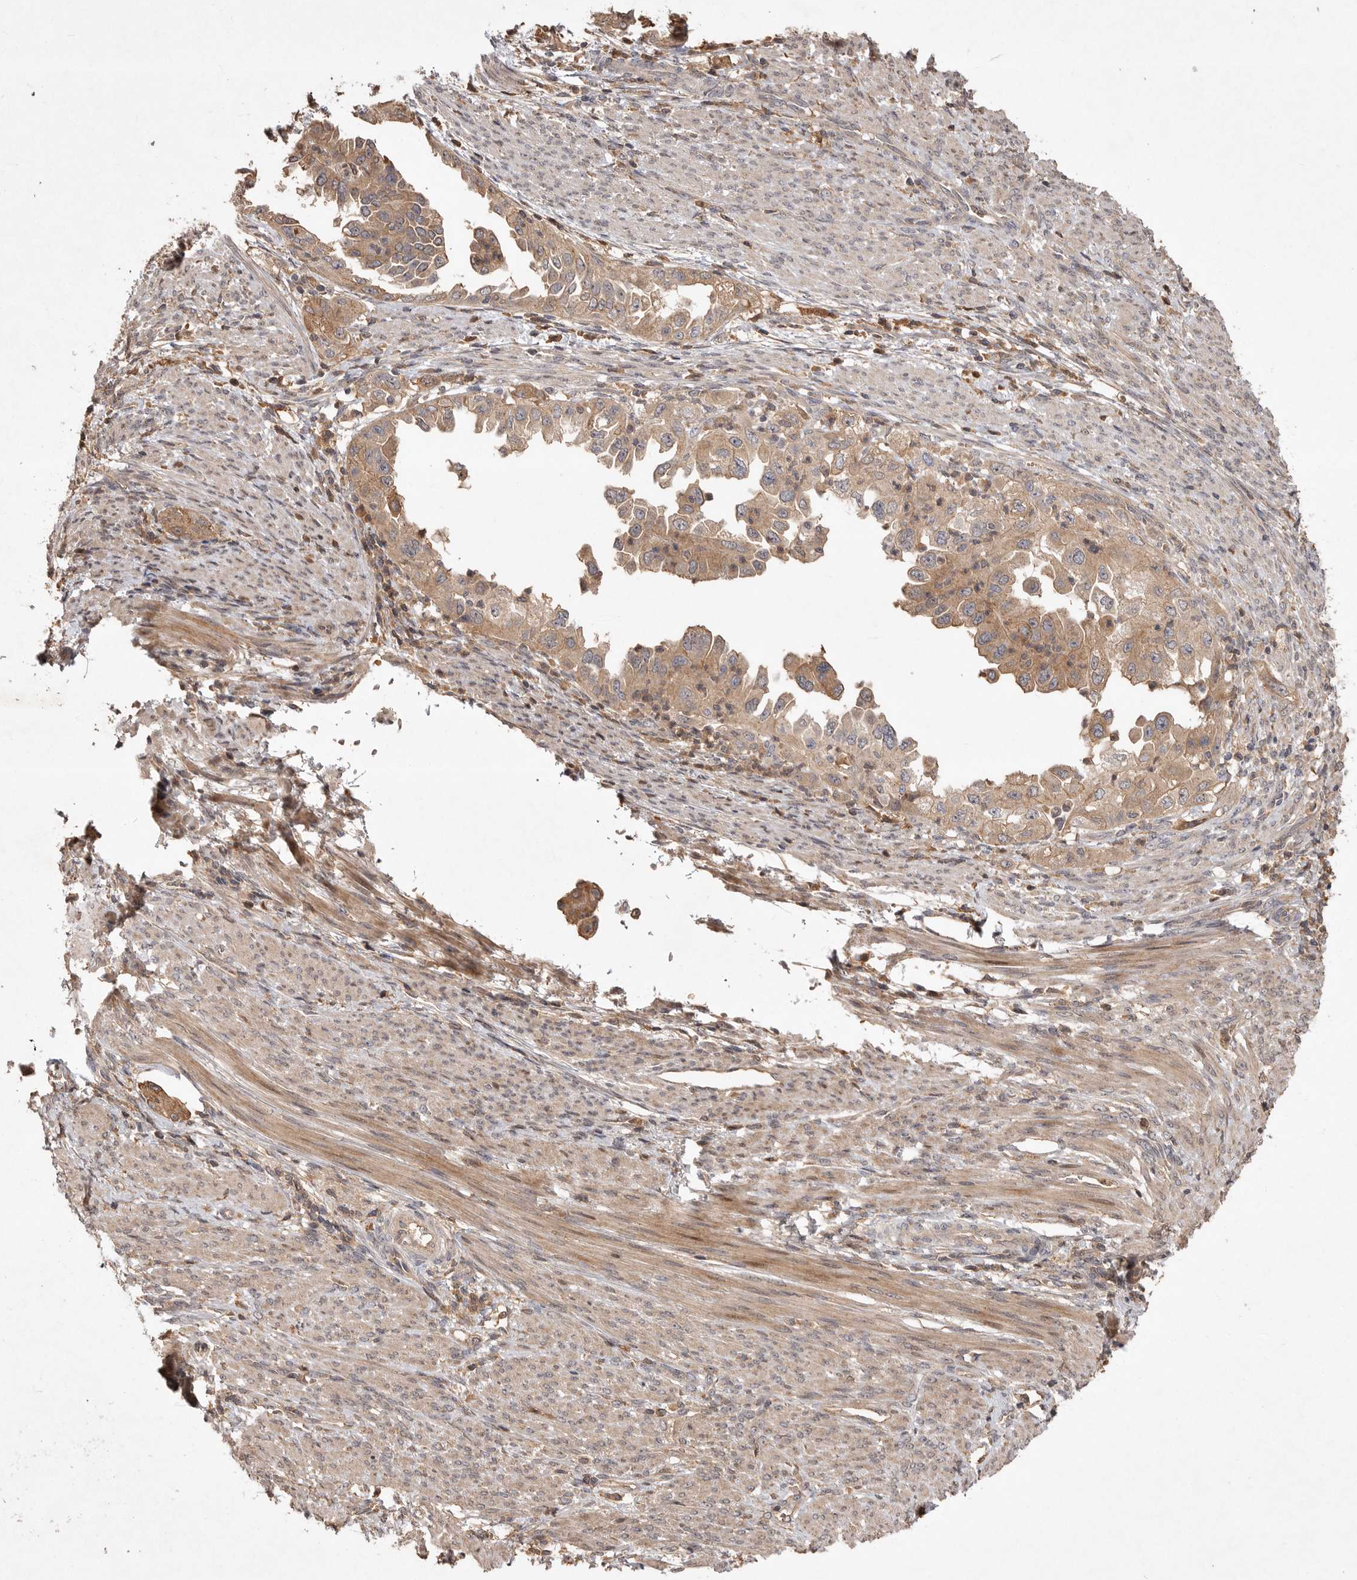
{"staining": {"intensity": "moderate", "quantity": ">75%", "location": "cytoplasmic/membranous"}, "tissue": "endometrial cancer", "cell_type": "Tumor cells", "image_type": "cancer", "snomed": [{"axis": "morphology", "description": "Adenocarcinoma, NOS"}, {"axis": "topography", "description": "Endometrium"}], "caption": "Immunohistochemistry (DAB) staining of human adenocarcinoma (endometrial) exhibits moderate cytoplasmic/membranous protein positivity in approximately >75% of tumor cells. (brown staining indicates protein expression, while blue staining denotes nuclei).", "gene": "VN1R4", "patient": {"sex": "female", "age": 85}}